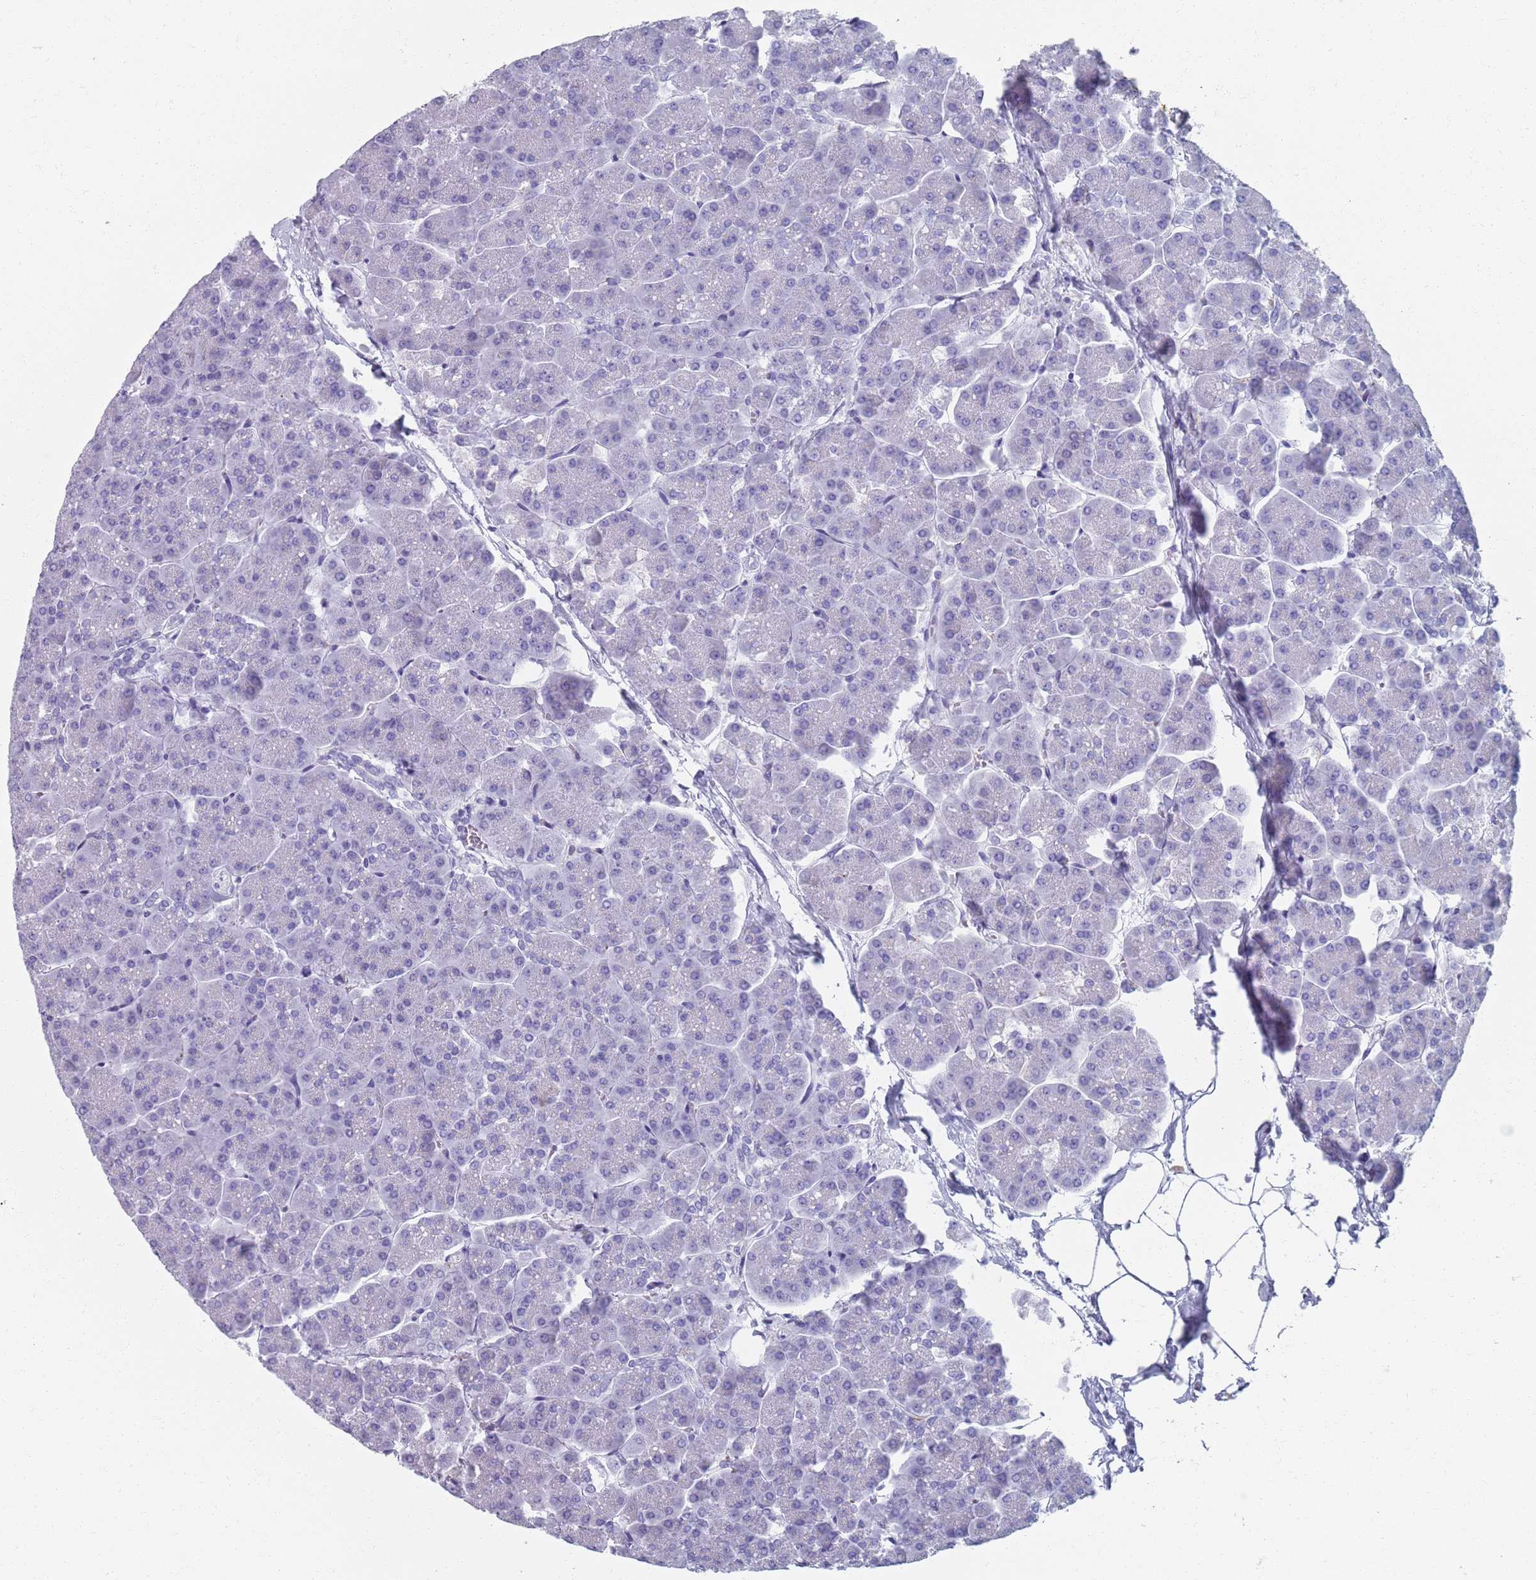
{"staining": {"intensity": "negative", "quantity": "none", "location": "none"}, "tissue": "pancreas", "cell_type": "Exocrine glandular cells", "image_type": "normal", "snomed": [{"axis": "morphology", "description": "Normal tissue, NOS"}, {"axis": "topography", "description": "Pancreas"}, {"axis": "topography", "description": "Peripheral nerve tissue"}], "caption": "Normal pancreas was stained to show a protein in brown. There is no significant positivity in exocrine glandular cells.", "gene": "PLOD1", "patient": {"sex": "male", "age": 54}}